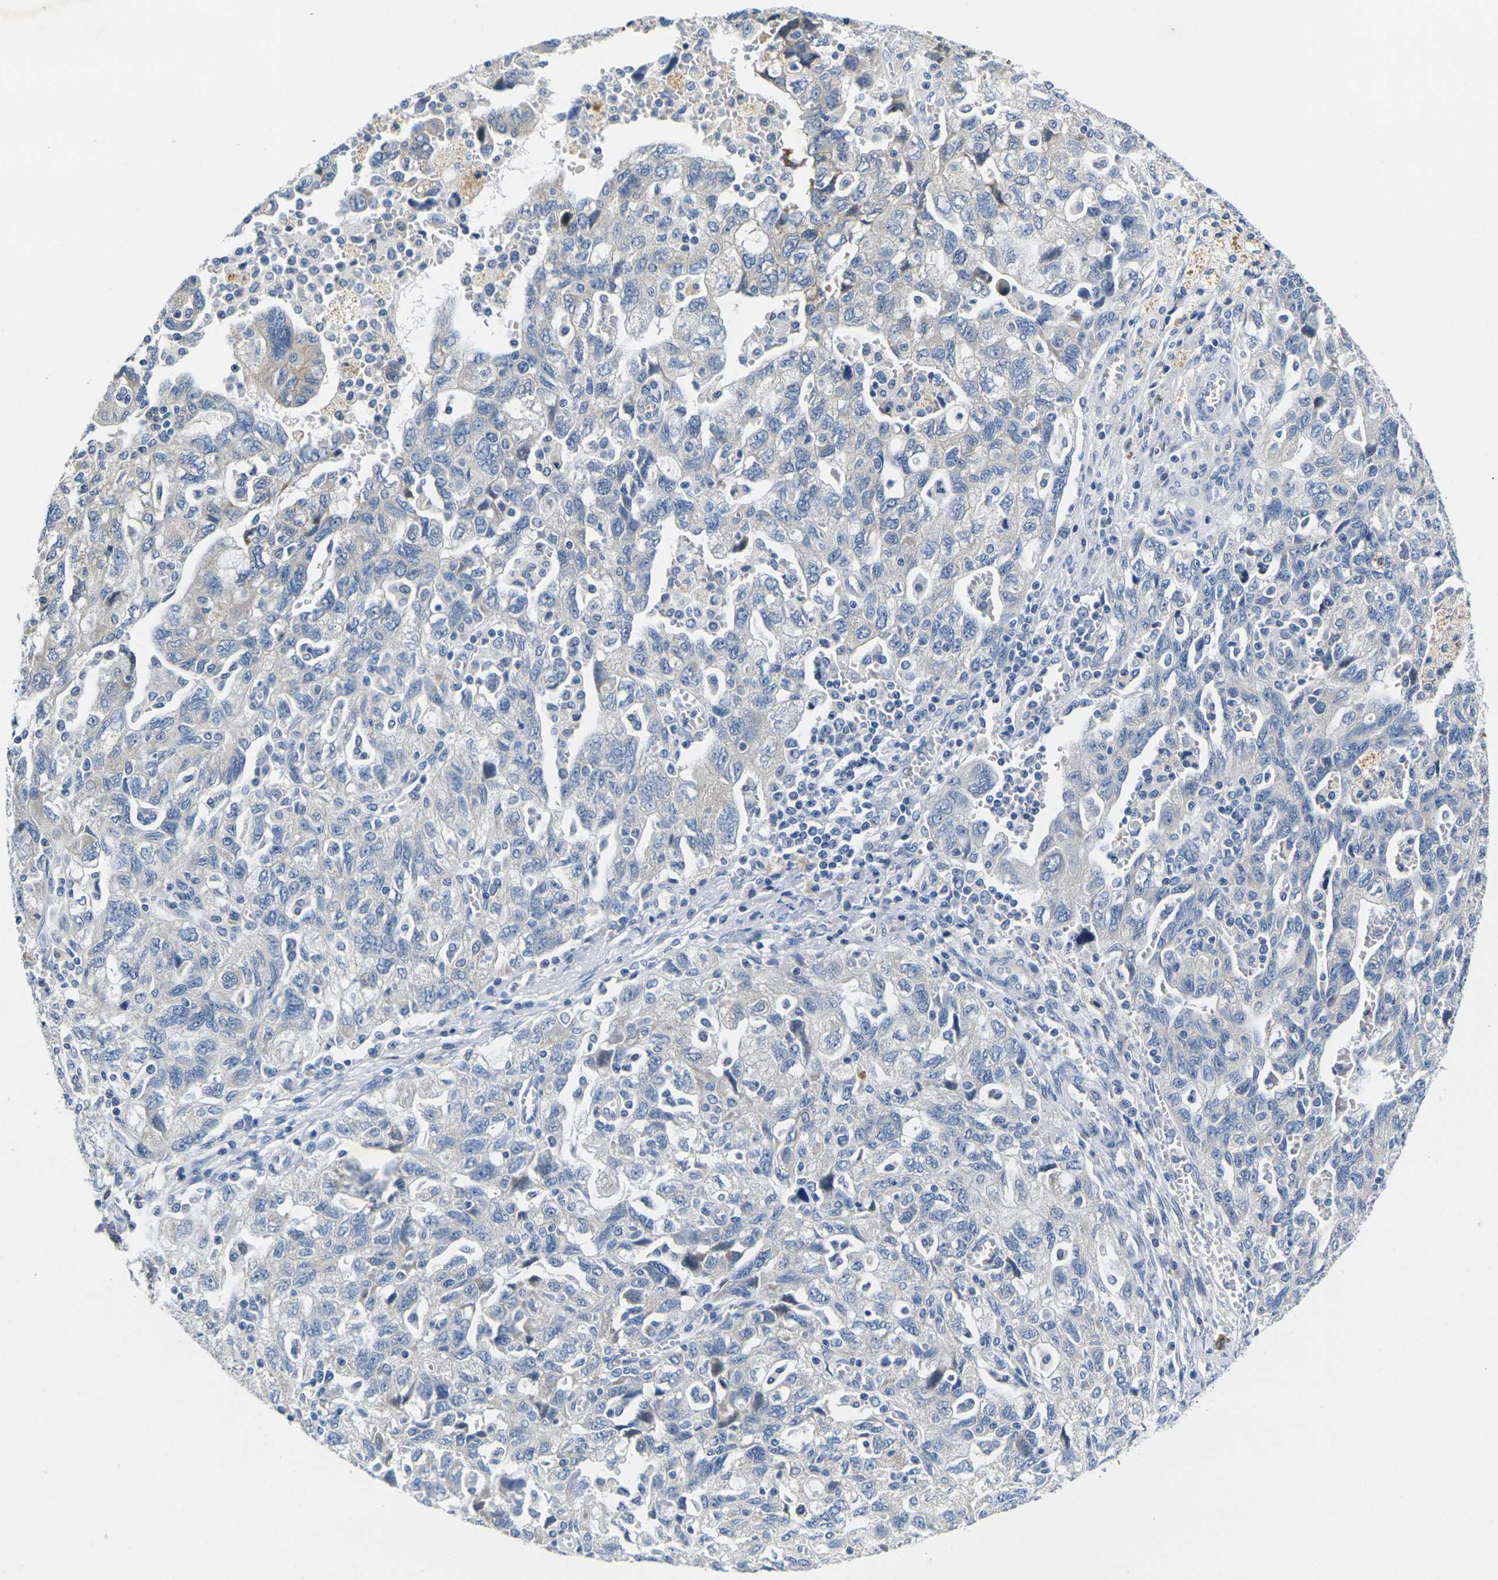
{"staining": {"intensity": "negative", "quantity": "none", "location": "none"}, "tissue": "ovarian cancer", "cell_type": "Tumor cells", "image_type": "cancer", "snomed": [{"axis": "morphology", "description": "Carcinoma, NOS"}, {"axis": "morphology", "description": "Cystadenocarcinoma, serous, NOS"}, {"axis": "topography", "description": "Ovary"}], "caption": "An immunohistochemistry (IHC) image of ovarian cancer is shown. There is no staining in tumor cells of ovarian cancer.", "gene": "NOCT", "patient": {"sex": "female", "age": 69}}